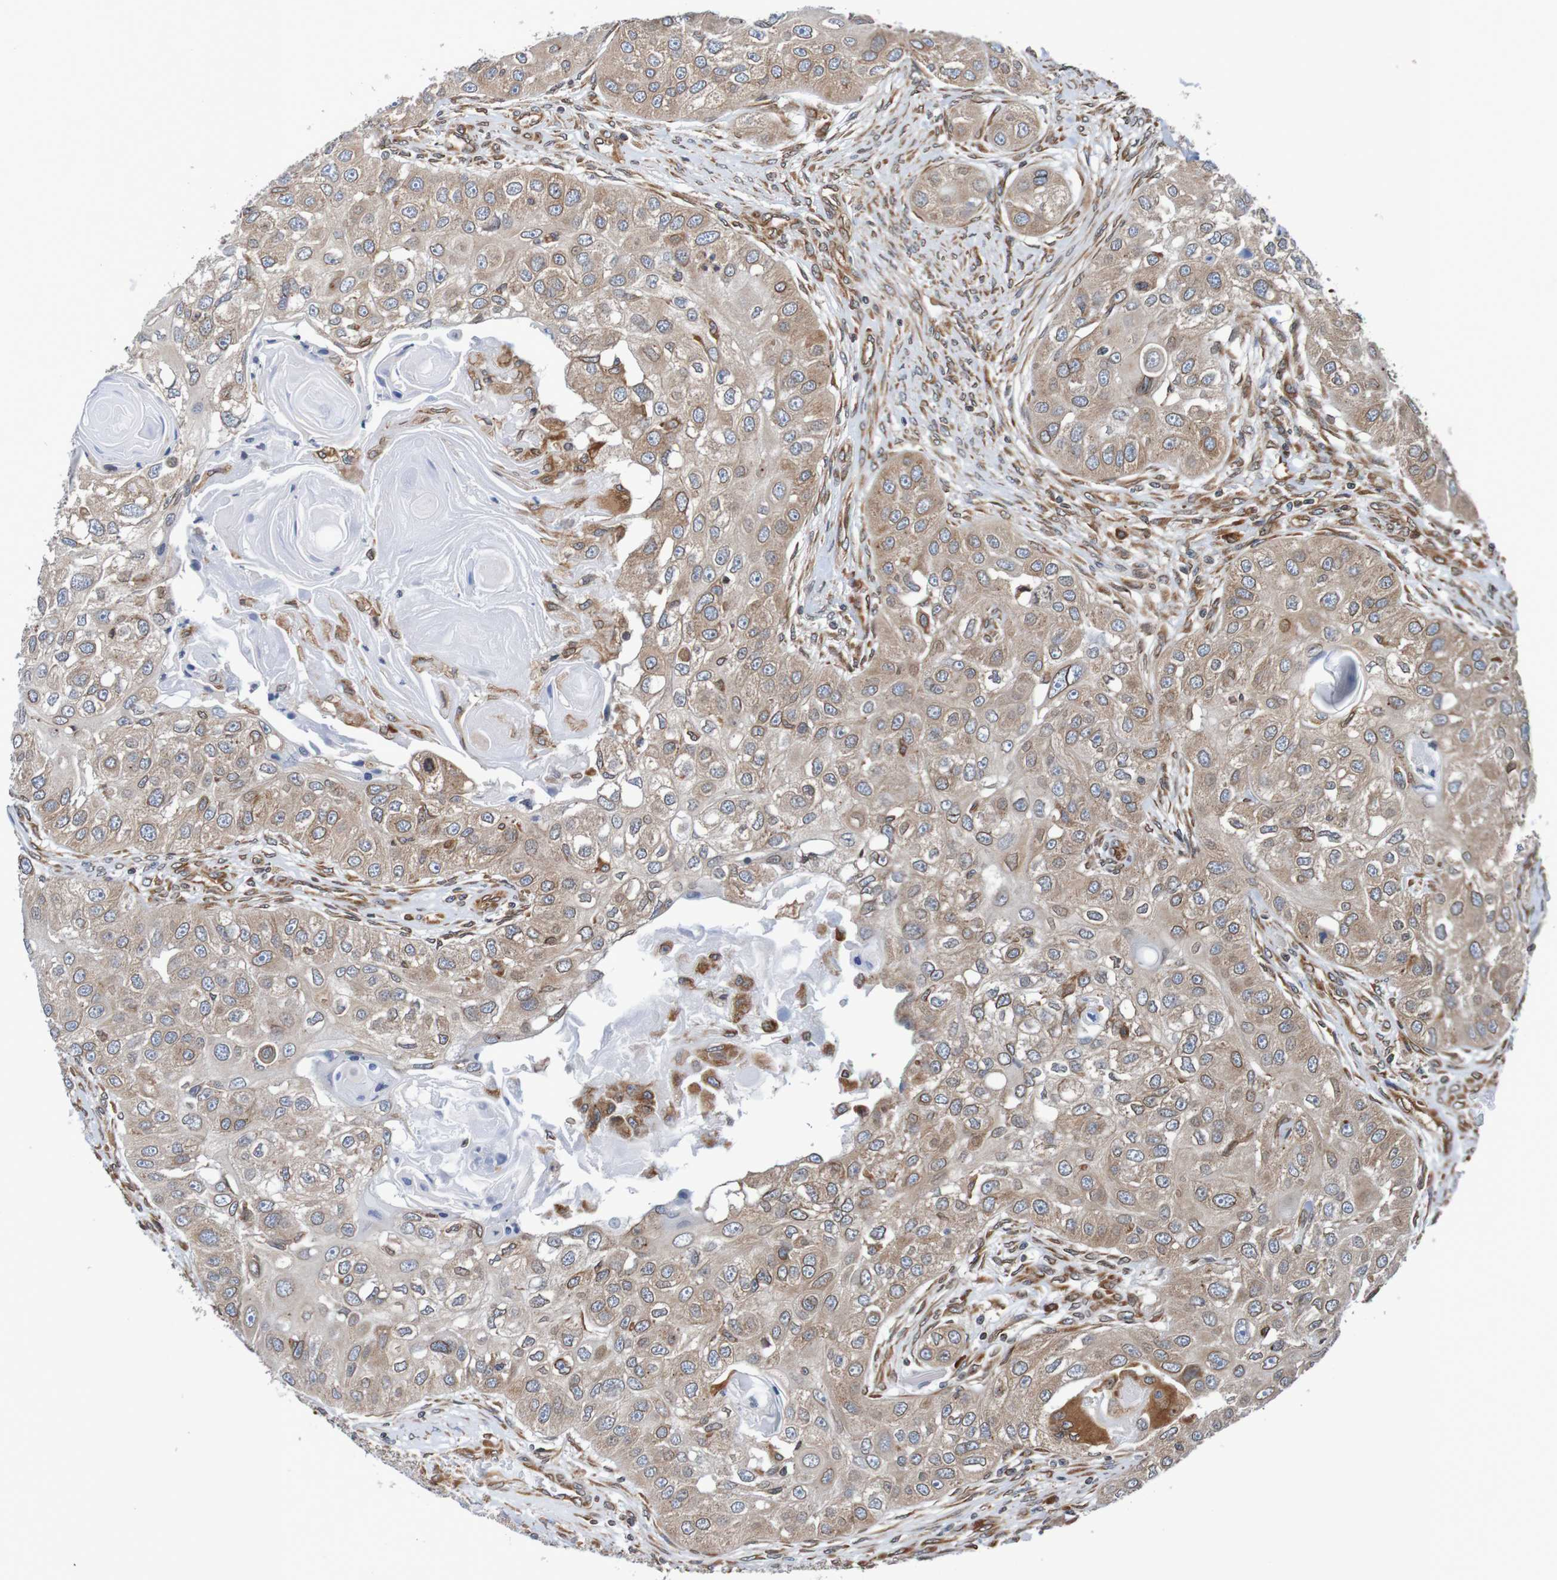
{"staining": {"intensity": "weak", "quantity": ">75%", "location": "cytoplasmic/membranous,nuclear"}, "tissue": "head and neck cancer", "cell_type": "Tumor cells", "image_type": "cancer", "snomed": [{"axis": "morphology", "description": "Normal tissue, NOS"}, {"axis": "morphology", "description": "Squamous cell carcinoma, NOS"}, {"axis": "topography", "description": "Skeletal muscle"}, {"axis": "topography", "description": "Head-Neck"}], "caption": "High-power microscopy captured an immunohistochemistry micrograph of head and neck squamous cell carcinoma, revealing weak cytoplasmic/membranous and nuclear staining in about >75% of tumor cells.", "gene": "TMEM109", "patient": {"sex": "male", "age": 51}}